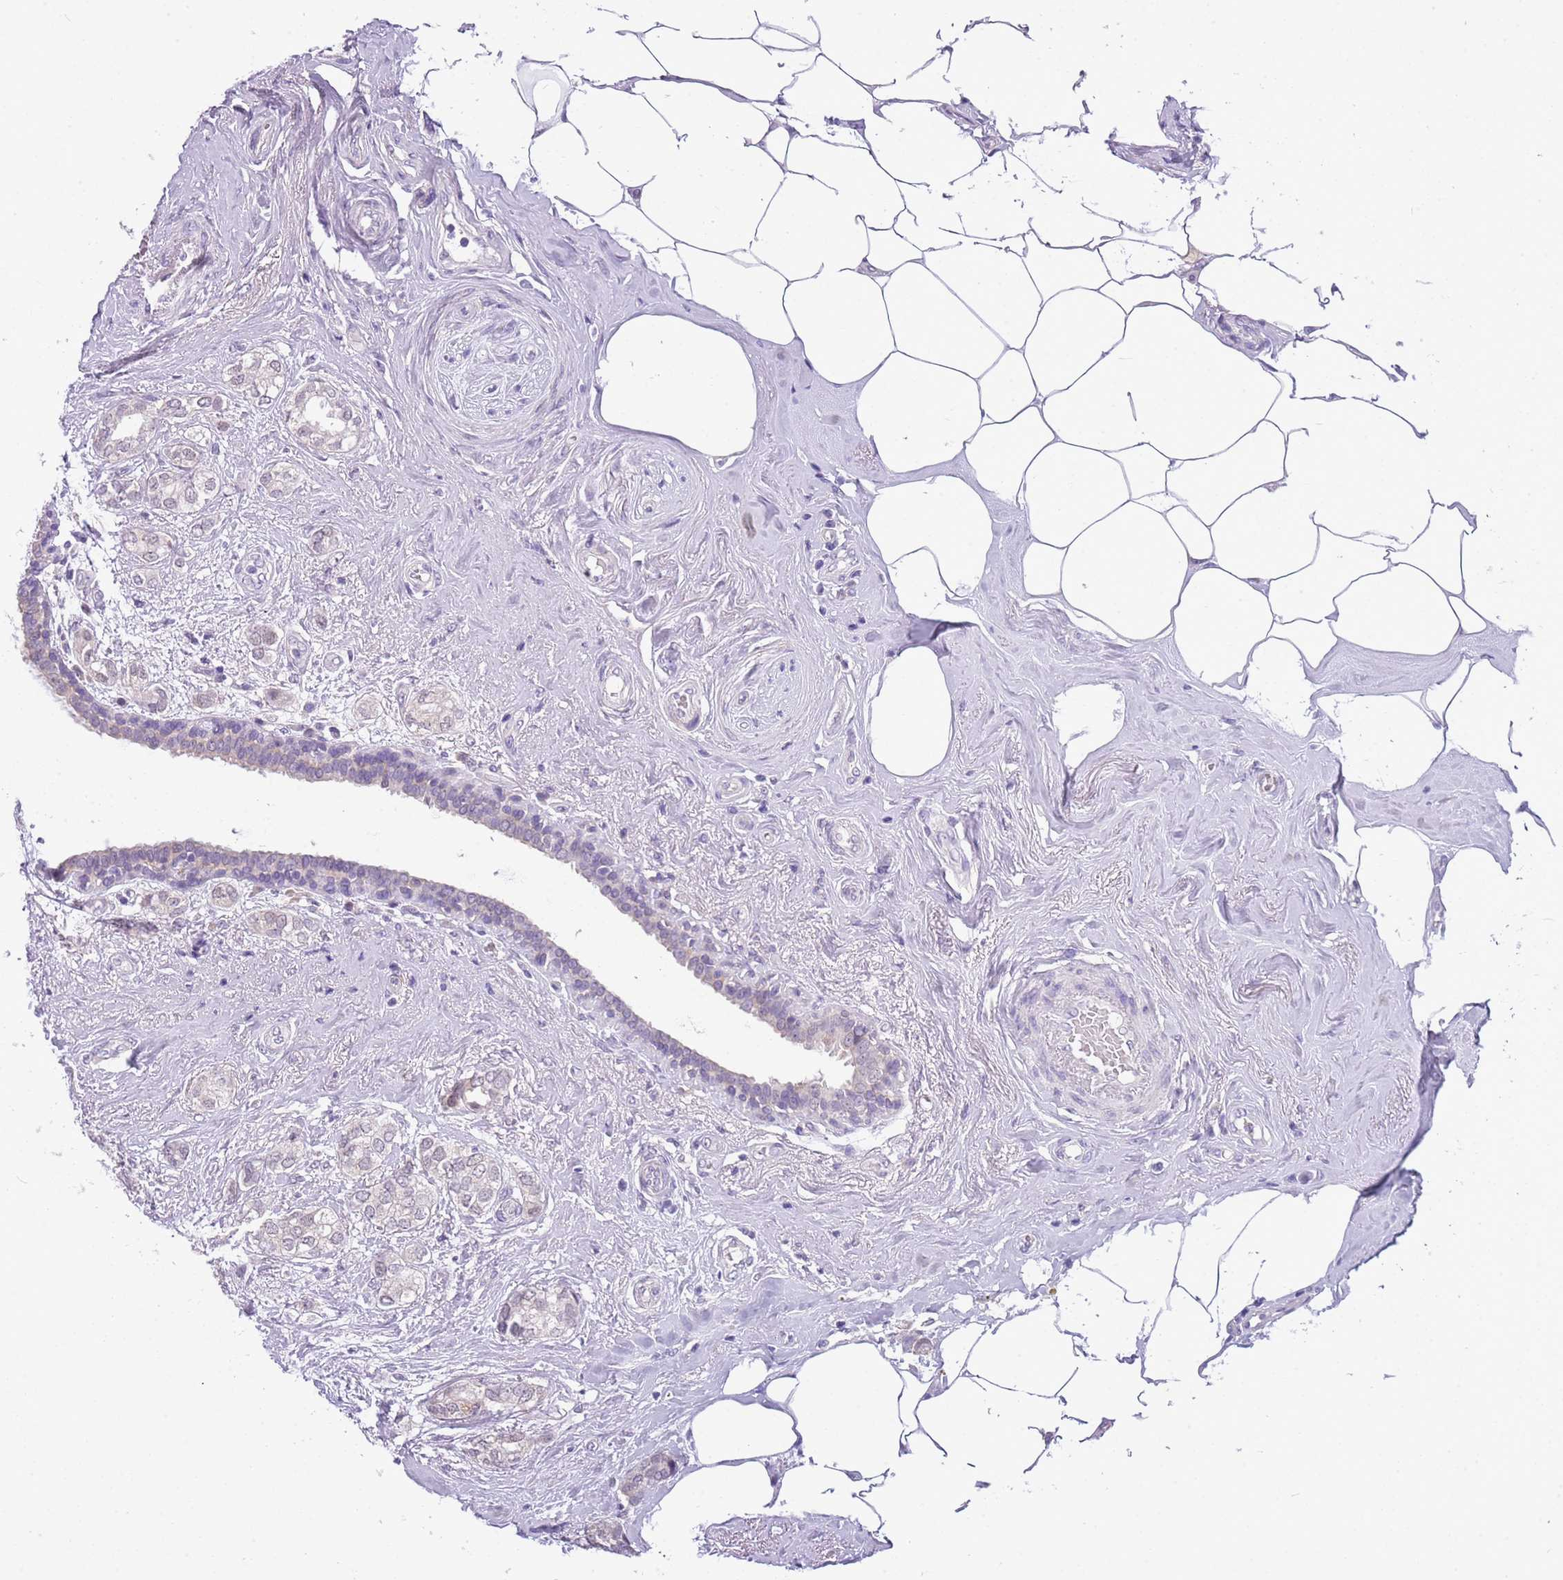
{"staining": {"intensity": "negative", "quantity": "none", "location": "none"}, "tissue": "breast cancer", "cell_type": "Tumor cells", "image_type": "cancer", "snomed": [{"axis": "morphology", "description": "Duct carcinoma"}, {"axis": "topography", "description": "Breast"}], "caption": "A histopathology image of breast cancer (intraductal carcinoma) stained for a protein displays no brown staining in tumor cells. (Immunohistochemistry (ihc), brightfield microscopy, high magnification).", "gene": "FAM120C", "patient": {"sex": "female", "age": 73}}